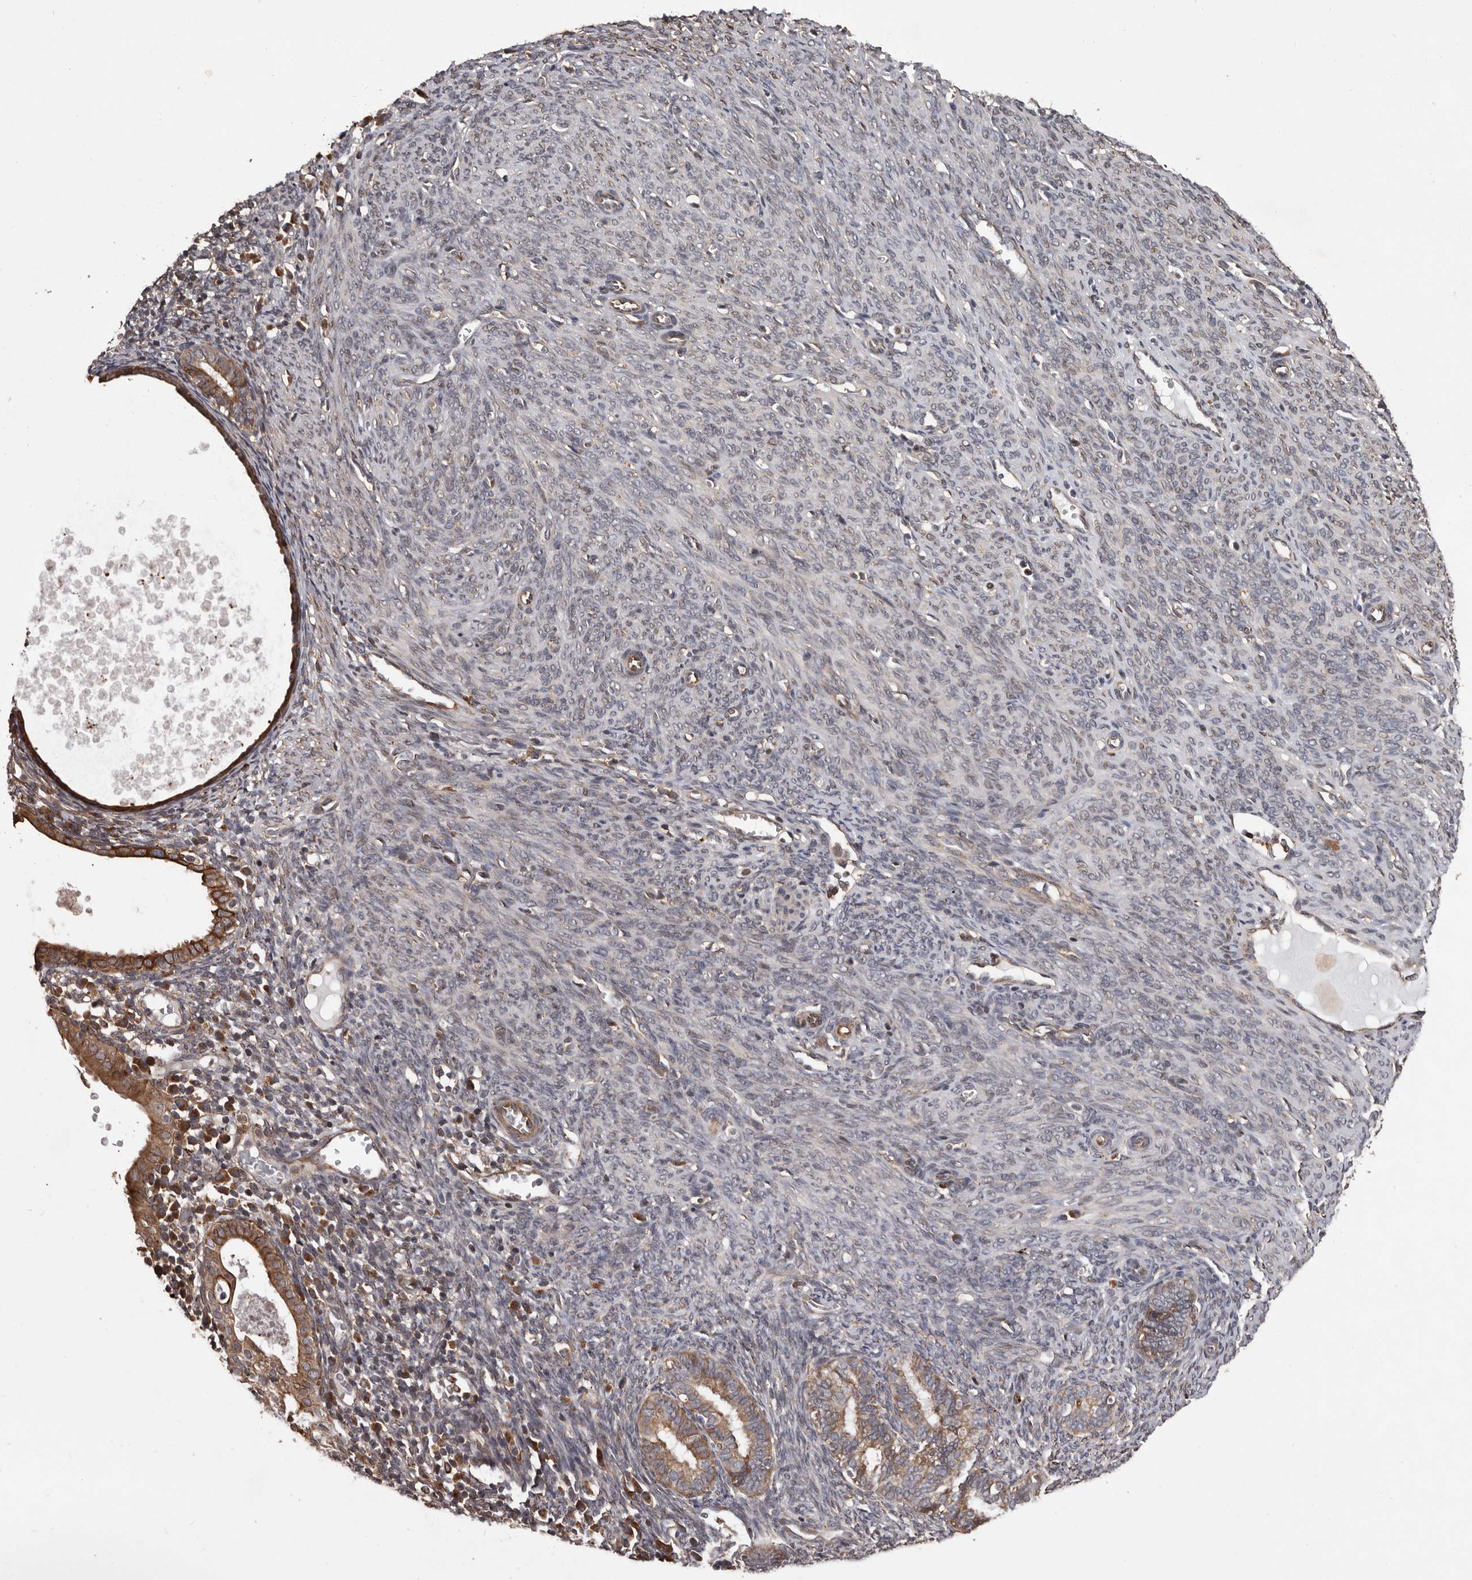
{"staining": {"intensity": "moderate", "quantity": ">75%", "location": "cytoplasmic/membranous"}, "tissue": "endometrial cancer", "cell_type": "Tumor cells", "image_type": "cancer", "snomed": [{"axis": "morphology", "description": "Adenocarcinoma, NOS"}, {"axis": "topography", "description": "Uterus"}], "caption": "A micrograph of endometrial cancer stained for a protein displays moderate cytoplasmic/membranous brown staining in tumor cells.", "gene": "GADD45B", "patient": {"sex": "female", "age": 77}}